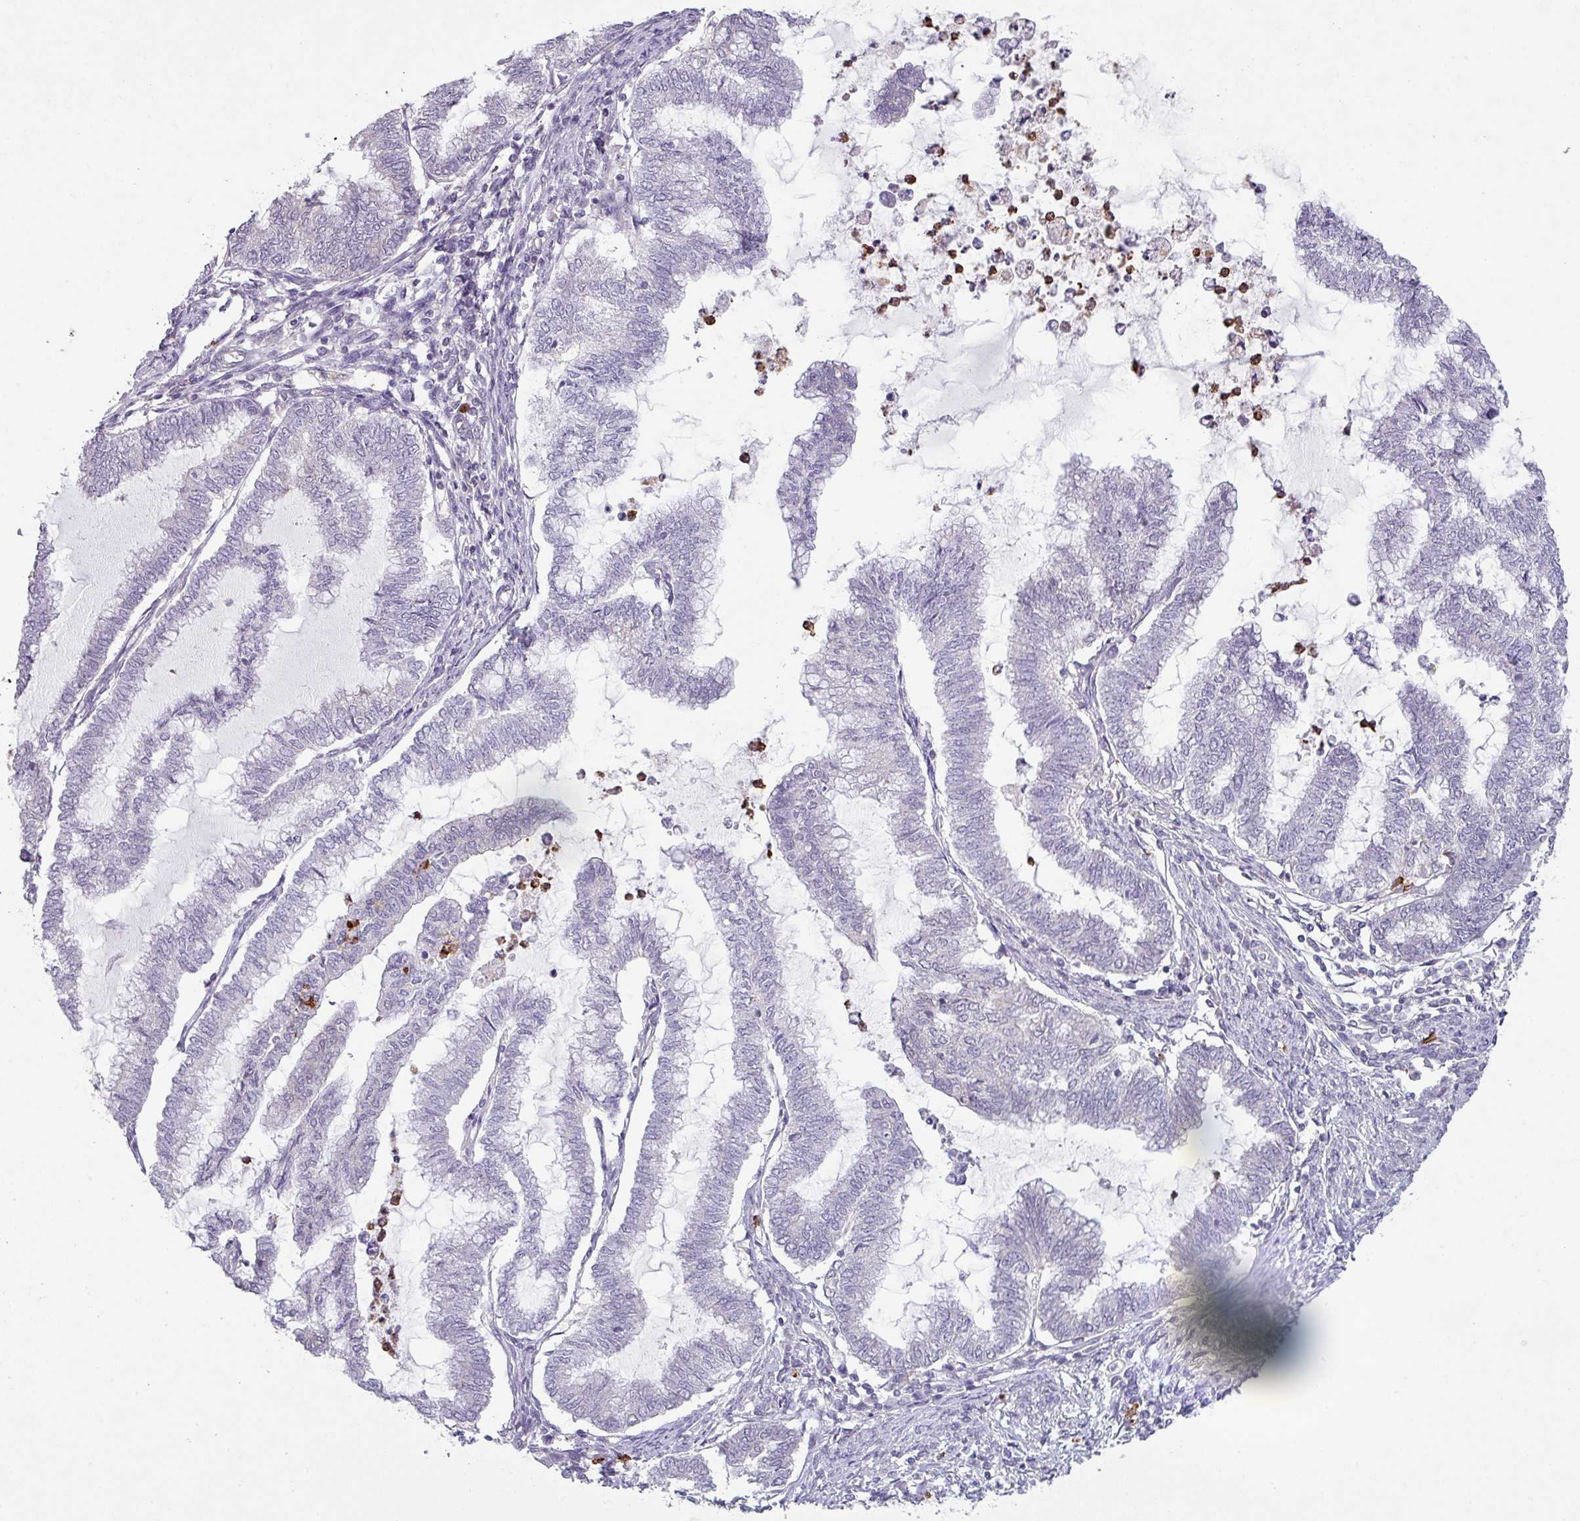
{"staining": {"intensity": "negative", "quantity": "none", "location": "none"}, "tissue": "endometrial cancer", "cell_type": "Tumor cells", "image_type": "cancer", "snomed": [{"axis": "morphology", "description": "Adenocarcinoma, NOS"}, {"axis": "topography", "description": "Endometrium"}], "caption": "A high-resolution histopathology image shows immunohistochemistry (IHC) staining of endometrial adenocarcinoma, which demonstrates no significant expression in tumor cells.", "gene": "MAGEC3", "patient": {"sex": "female", "age": 79}}